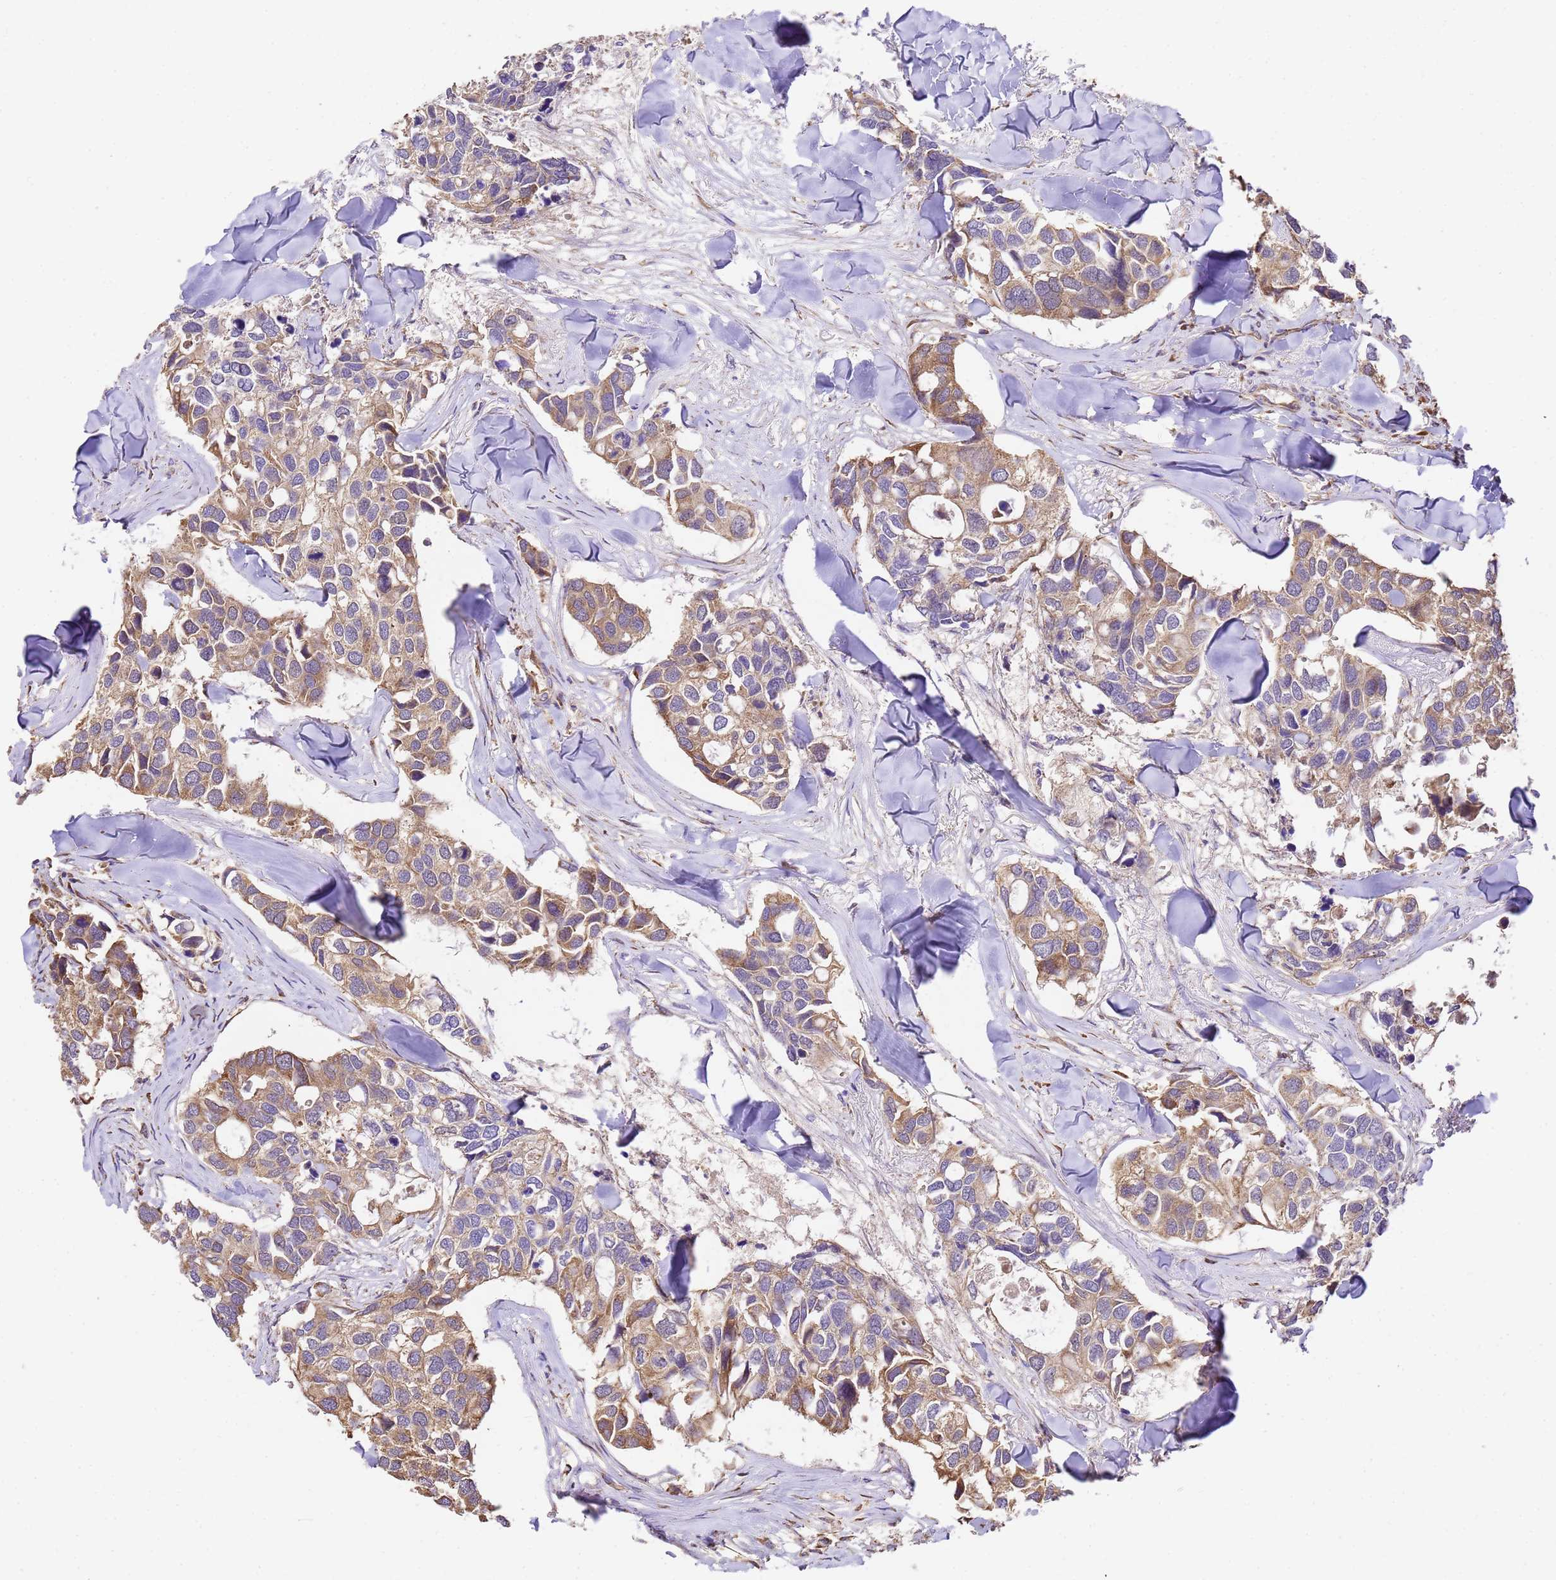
{"staining": {"intensity": "moderate", "quantity": ">75%", "location": "cytoplasmic/membranous"}, "tissue": "breast cancer", "cell_type": "Tumor cells", "image_type": "cancer", "snomed": [{"axis": "morphology", "description": "Duct carcinoma"}, {"axis": "topography", "description": "Breast"}], "caption": "Breast infiltrating ductal carcinoma was stained to show a protein in brown. There is medium levels of moderate cytoplasmic/membranous expression in approximately >75% of tumor cells.", "gene": "LRRIQ1", "patient": {"sex": "female", "age": 83}}